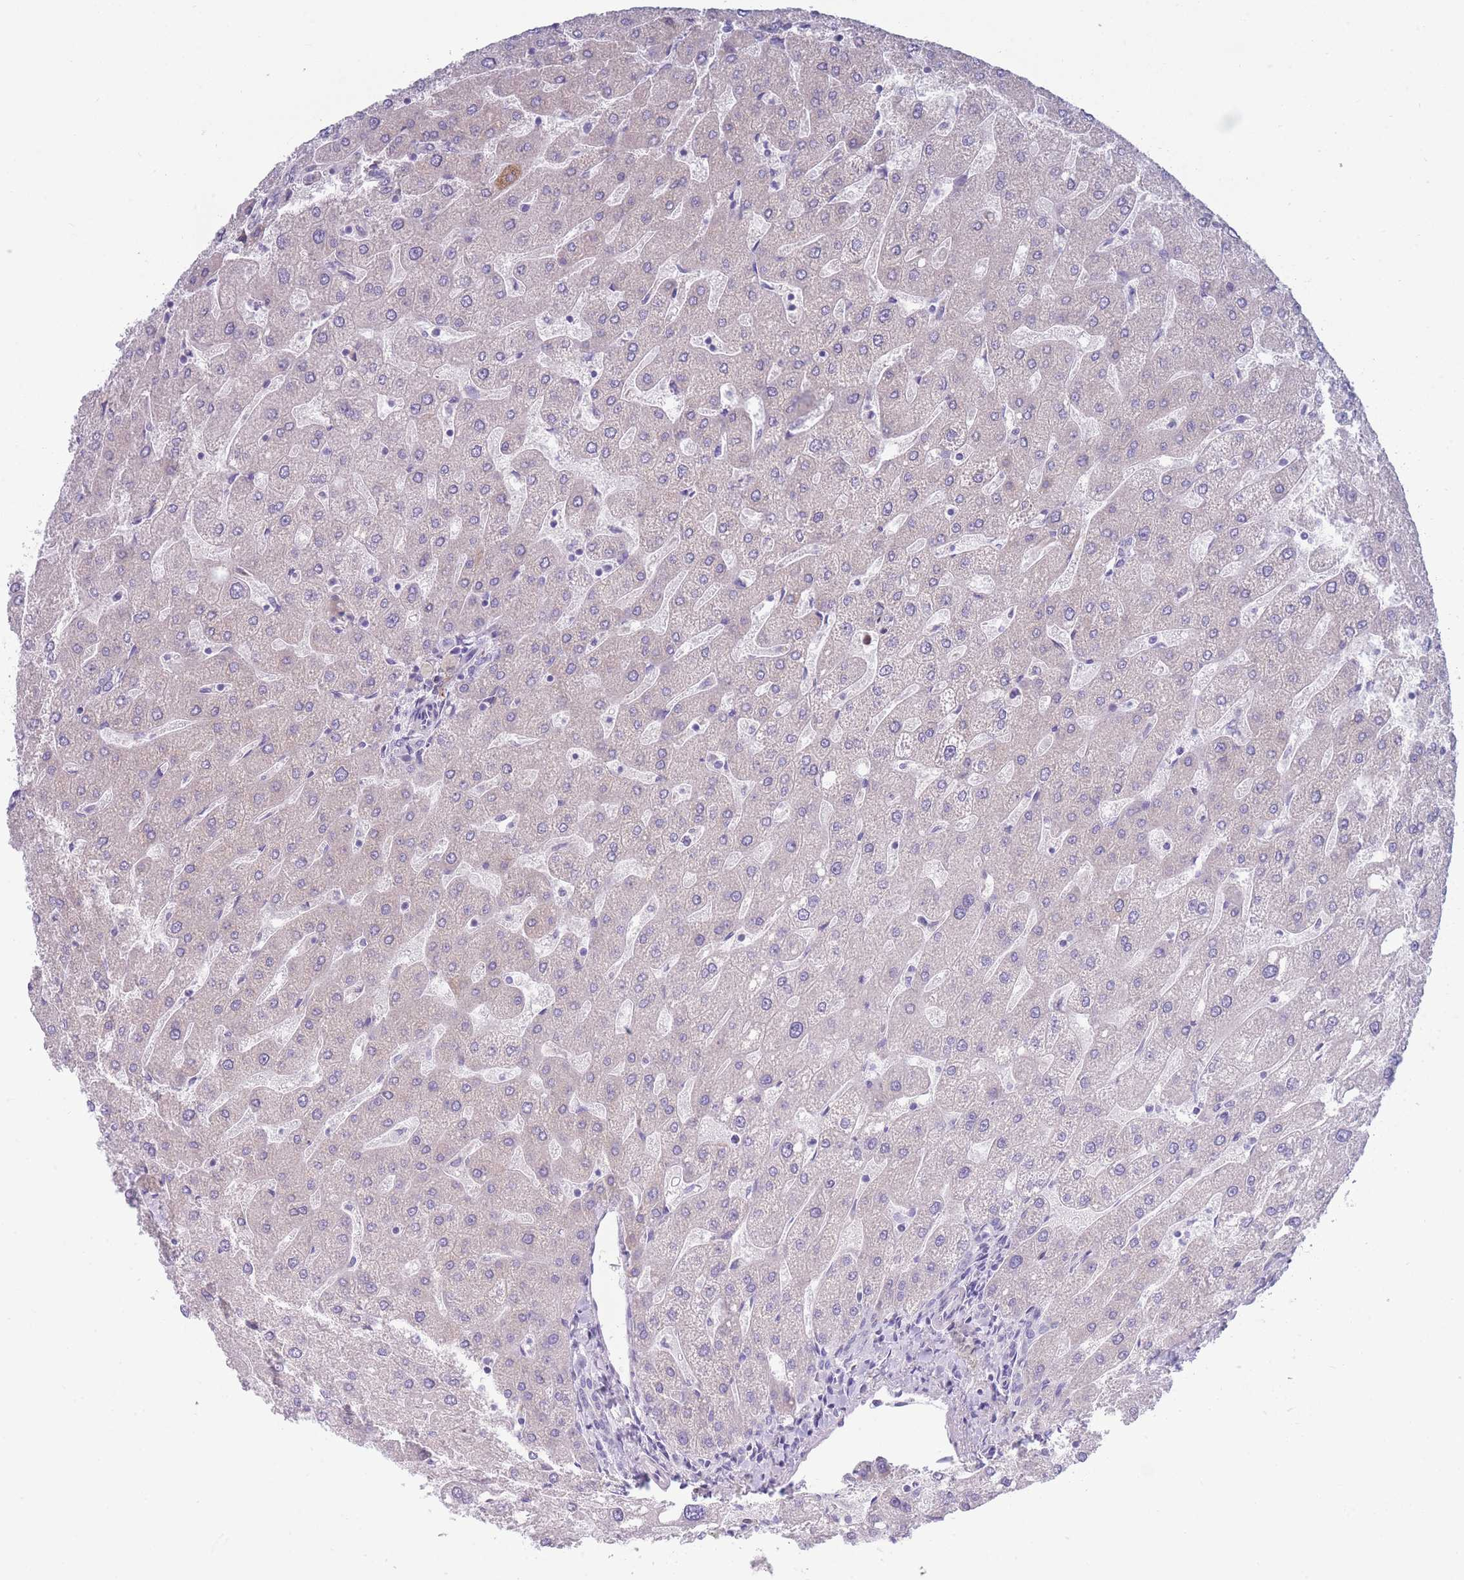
{"staining": {"intensity": "negative", "quantity": "none", "location": "none"}, "tissue": "liver", "cell_type": "Cholangiocytes", "image_type": "normal", "snomed": [{"axis": "morphology", "description": "Normal tissue, NOS"}, {"axis": "topography", "description": "Liver"}], "caption": "A photomicrograph of liver stained for a protein reveals no brown staining in cholangiocytes. (DAB immunohistochemistry (IHC) with hematoxylin counter stain).", "gene": "XKR8", "patient": {"sex": "male", "age": 67}}